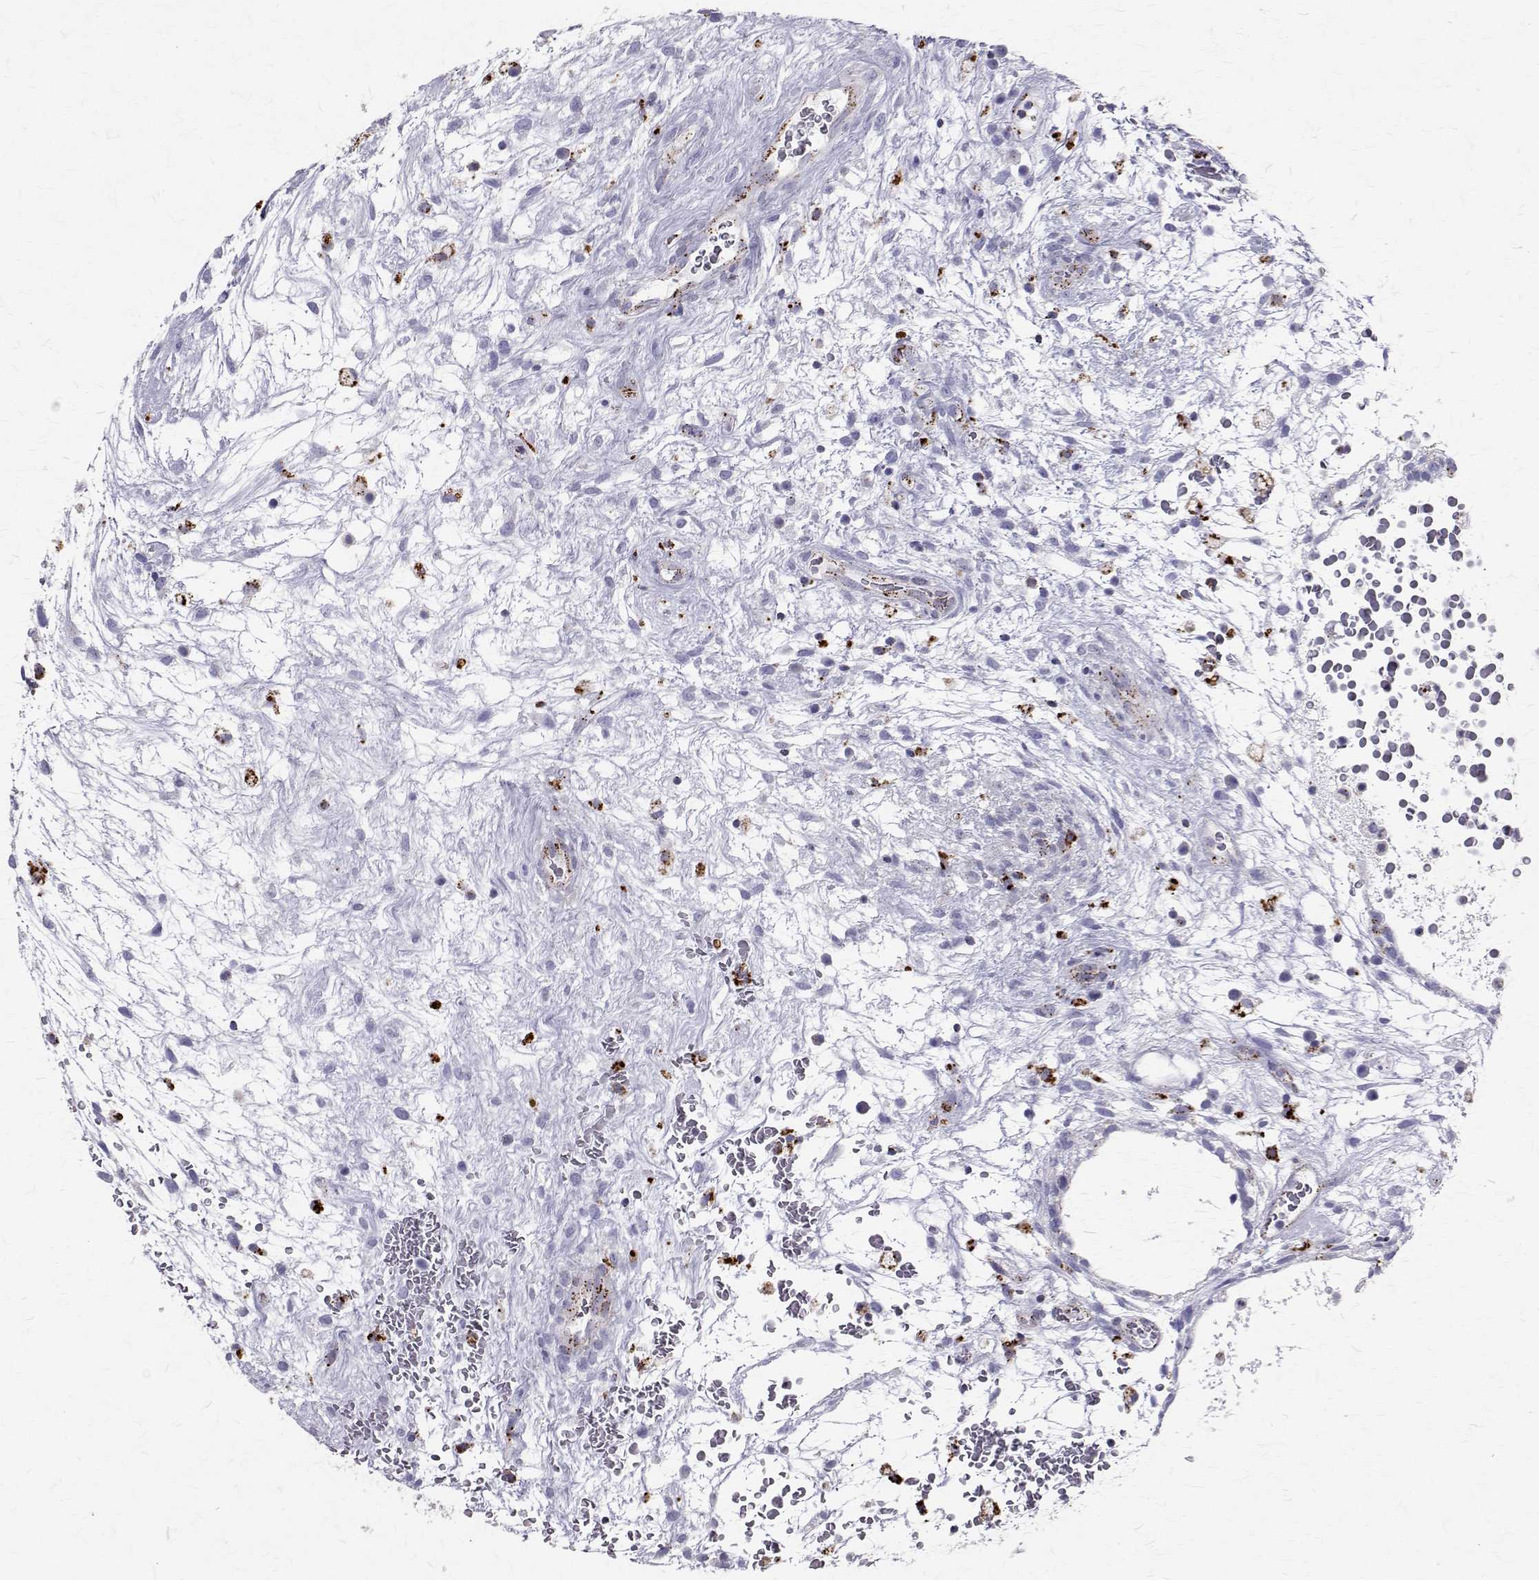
{"staining": {"intensity": "negative", "quantity": "none", "location": "none"}, "tissue": "testis cancer", "cell_type": "Tumor cells", "image_type": "cancer", "snomed": [{"axis": "morphology", "description": "Normal tissue, NOS"}, {"axis": "morphology", "description": "Carcinoma, Embryonal, NOS"}, {"axis": "topography", "description": "Testis"}], "caption": "Tumor cells show no significant protein expression in testis cancer (embryonal carcinoma).", "gene": "TPP1", "patient": {"sex": "male", "age": 32}}